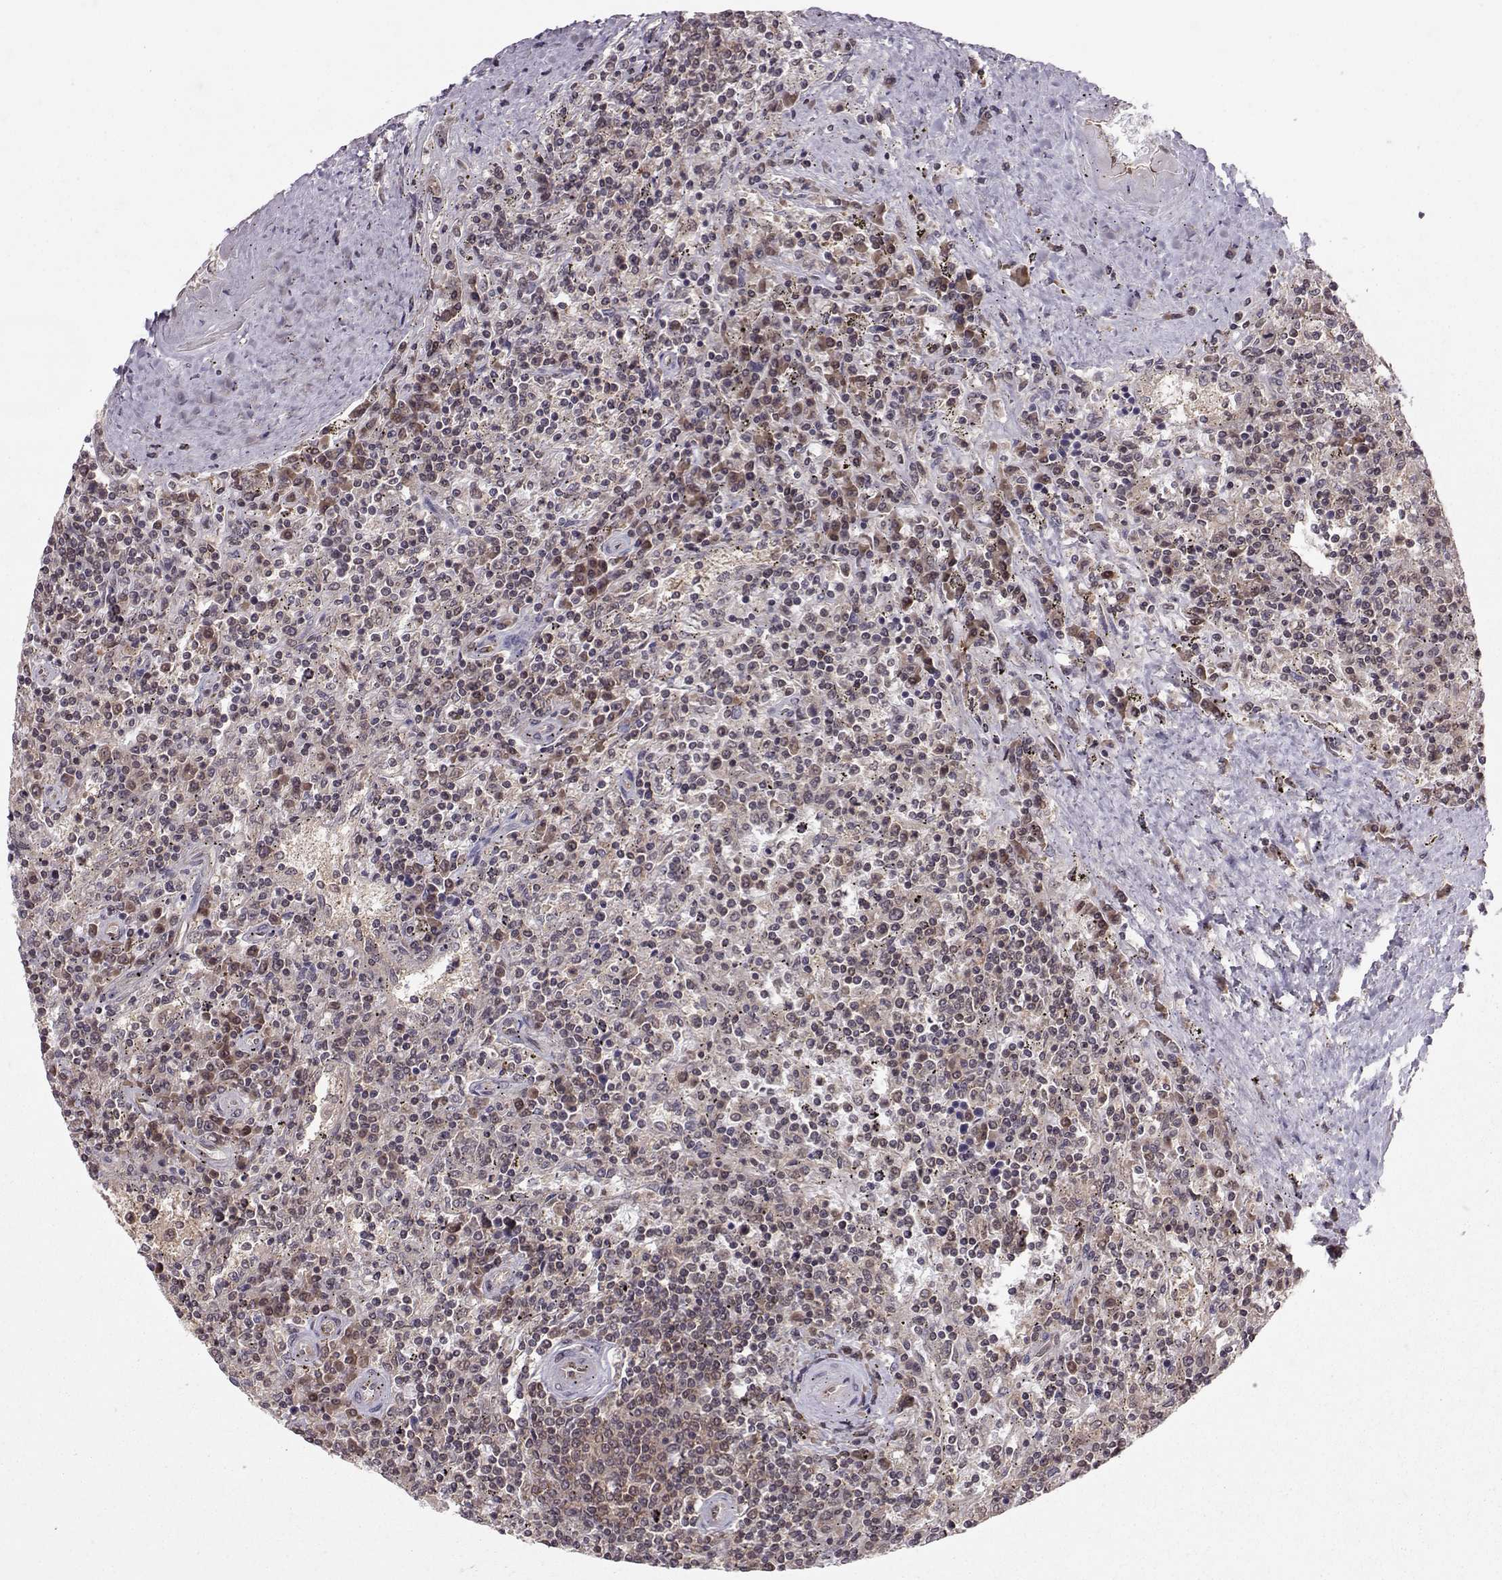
{"staining": {"intensity": "negative", "quantity": "none", "location": "none"}, "tissue": "lymphoma", "cell_type": "Tumor cells", "image_type": "cancer", "snomed": [{"axis": "morphology", "description": "Malignant lymphoma, non-Hodgkin's type, Low grade"}, {"axis": "topography", "description": "Spleen"}], "caption": "High magnification brightfield microscopy of lymphoma stained with DAB (3,3'-diaminobenzidine) (brown) and counterstained with hematoxylin (blue): tumor cells show no significant positivity. (DAB (3,3'-diaminobenzidine) immunohistochemistry (IHC) with hematoxylin counter stain).", "gene": "PPP2R2A", "patient": {"sex": "male", "age": 62}}